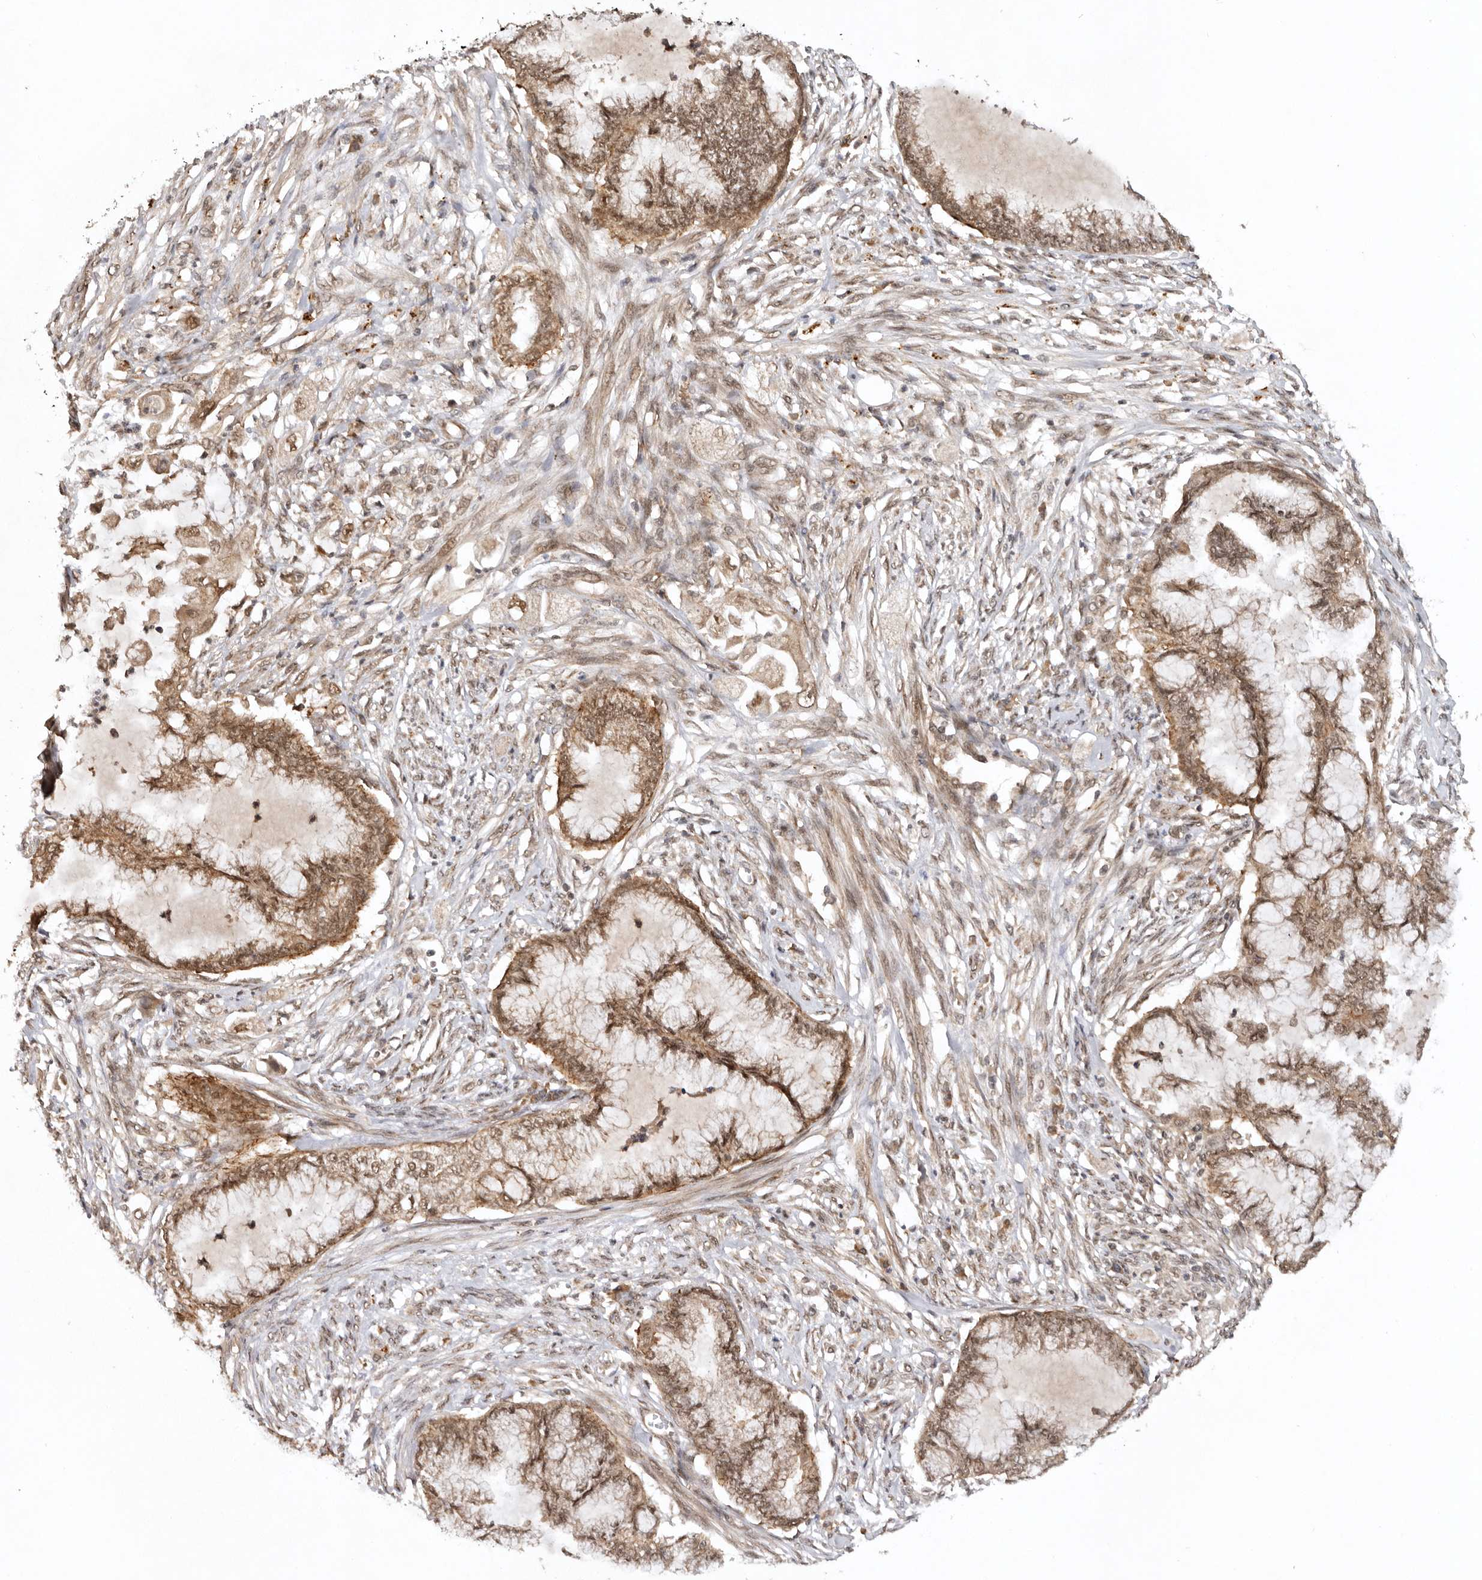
{"staining": {"intensity": "moderate", "quantity": ">75%", "location": "cytoplasmic/membranous,nuclear"}, "tissue": "endometrial cancer", "cell_type": "Tumor cells", "image_type": "cancer", "snomed": [{"axis": "morphology", "description": "Adenocarcinoma, NOS"}, {"axis": "topography", "description": "Endometrium"}], "caption": "About >75% of tumor cells in adenocarcinoma (endometrial) reveal moderate cytoplasmic/membranous and nuclear protein expression as visualized by brown immunohistochemical staining.", "gene": "TARS2", "patient": {"sex": "female", "age": 86}}